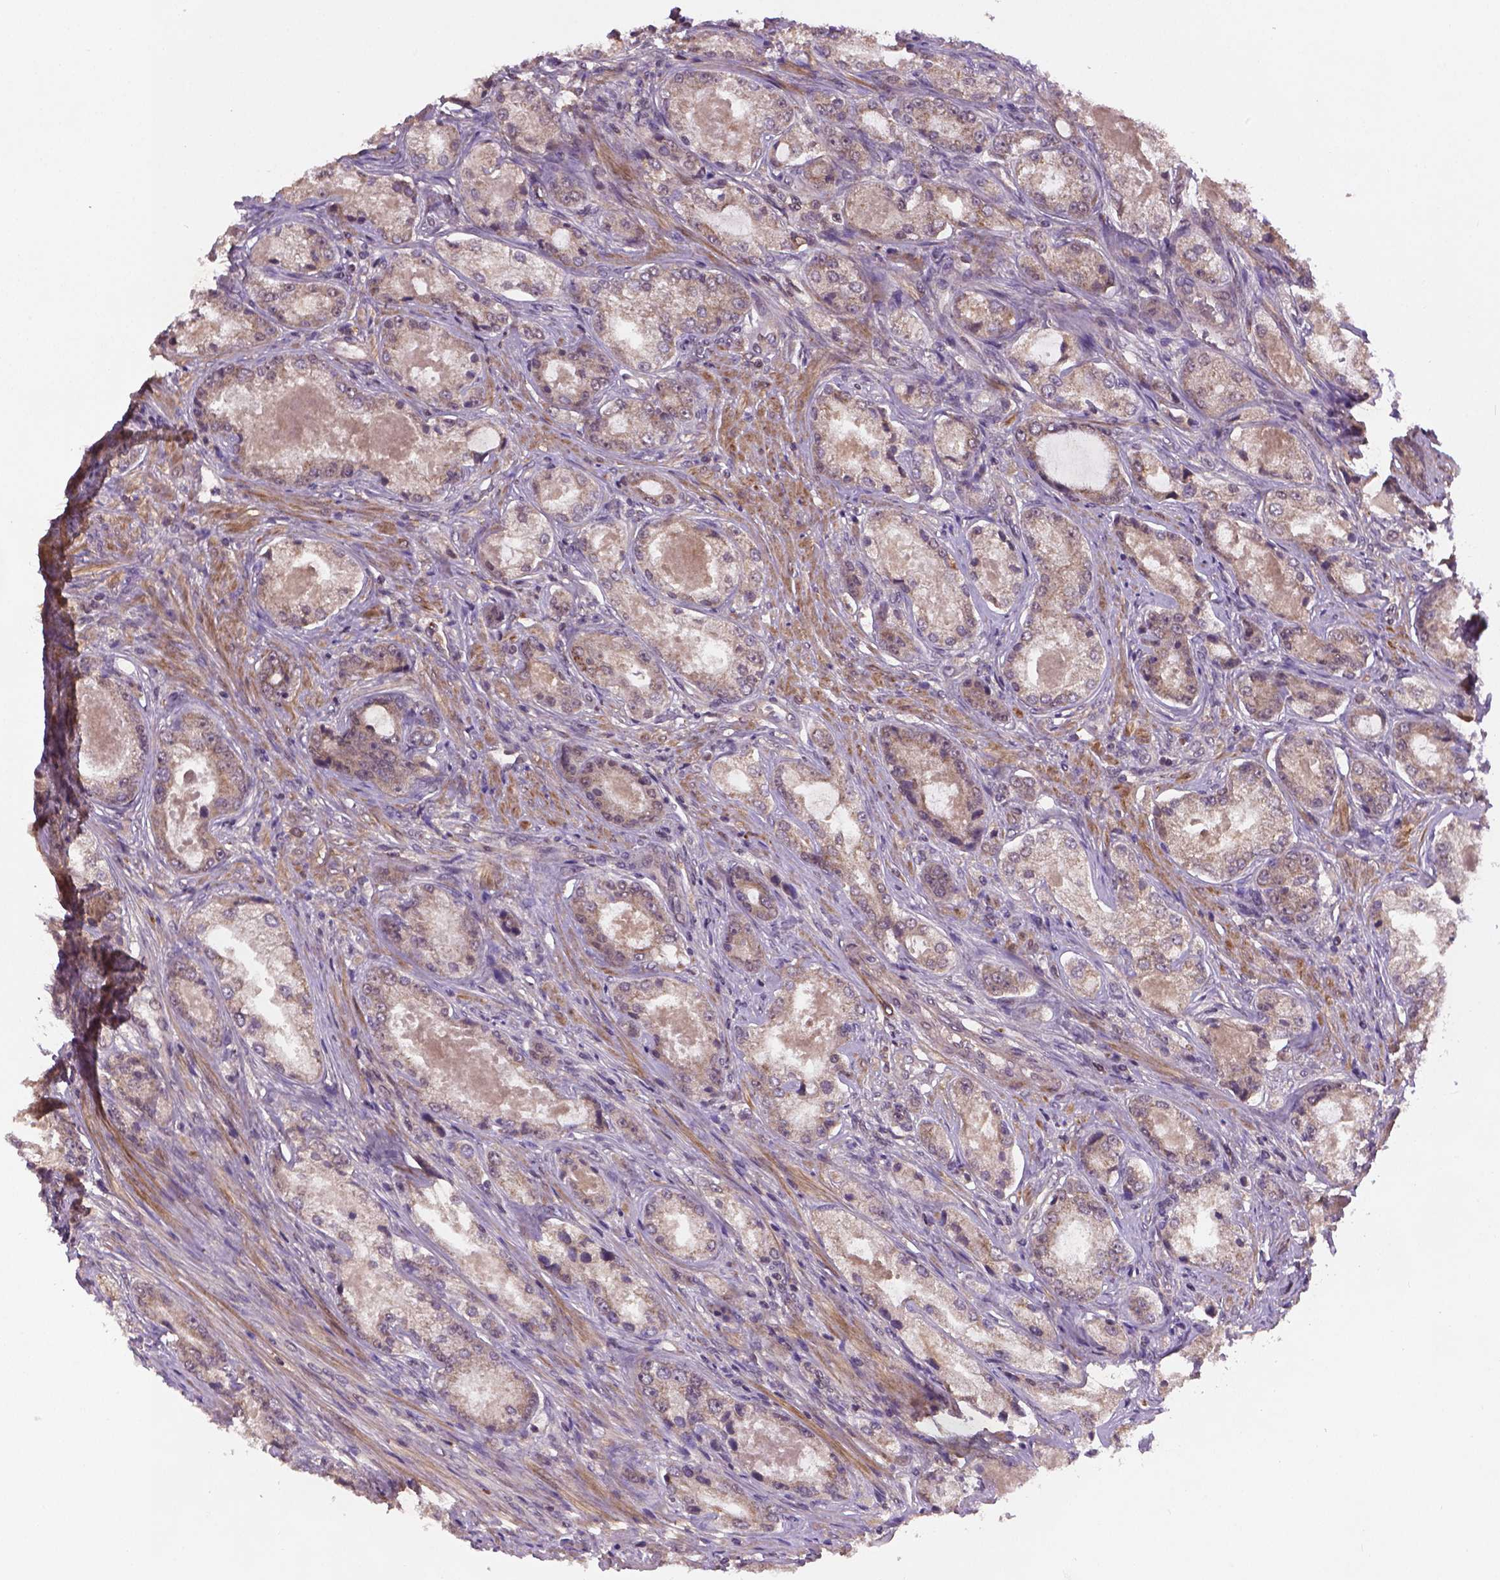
{"staining": {"intensity": "weak", "quantity": "25%-75%", "location": "cytoplasmic/membranous"}, "tissue": "prostate cancer", "cell_type": "Tumor cells", "image_type": "cancer", "snomed": [{"axis": "morphology", "description": "Adenocarcinoma, Low grade"}, {"axis": "topography", "description": "Prostate"}], "caption": "A micrograph of prostate cancer stained for a protein exhibits weak cytoplasmic/membranous brown staining in tumor cells.", "gene": "NIPAL2", "patient": {"sex": "male", "age": 68}}